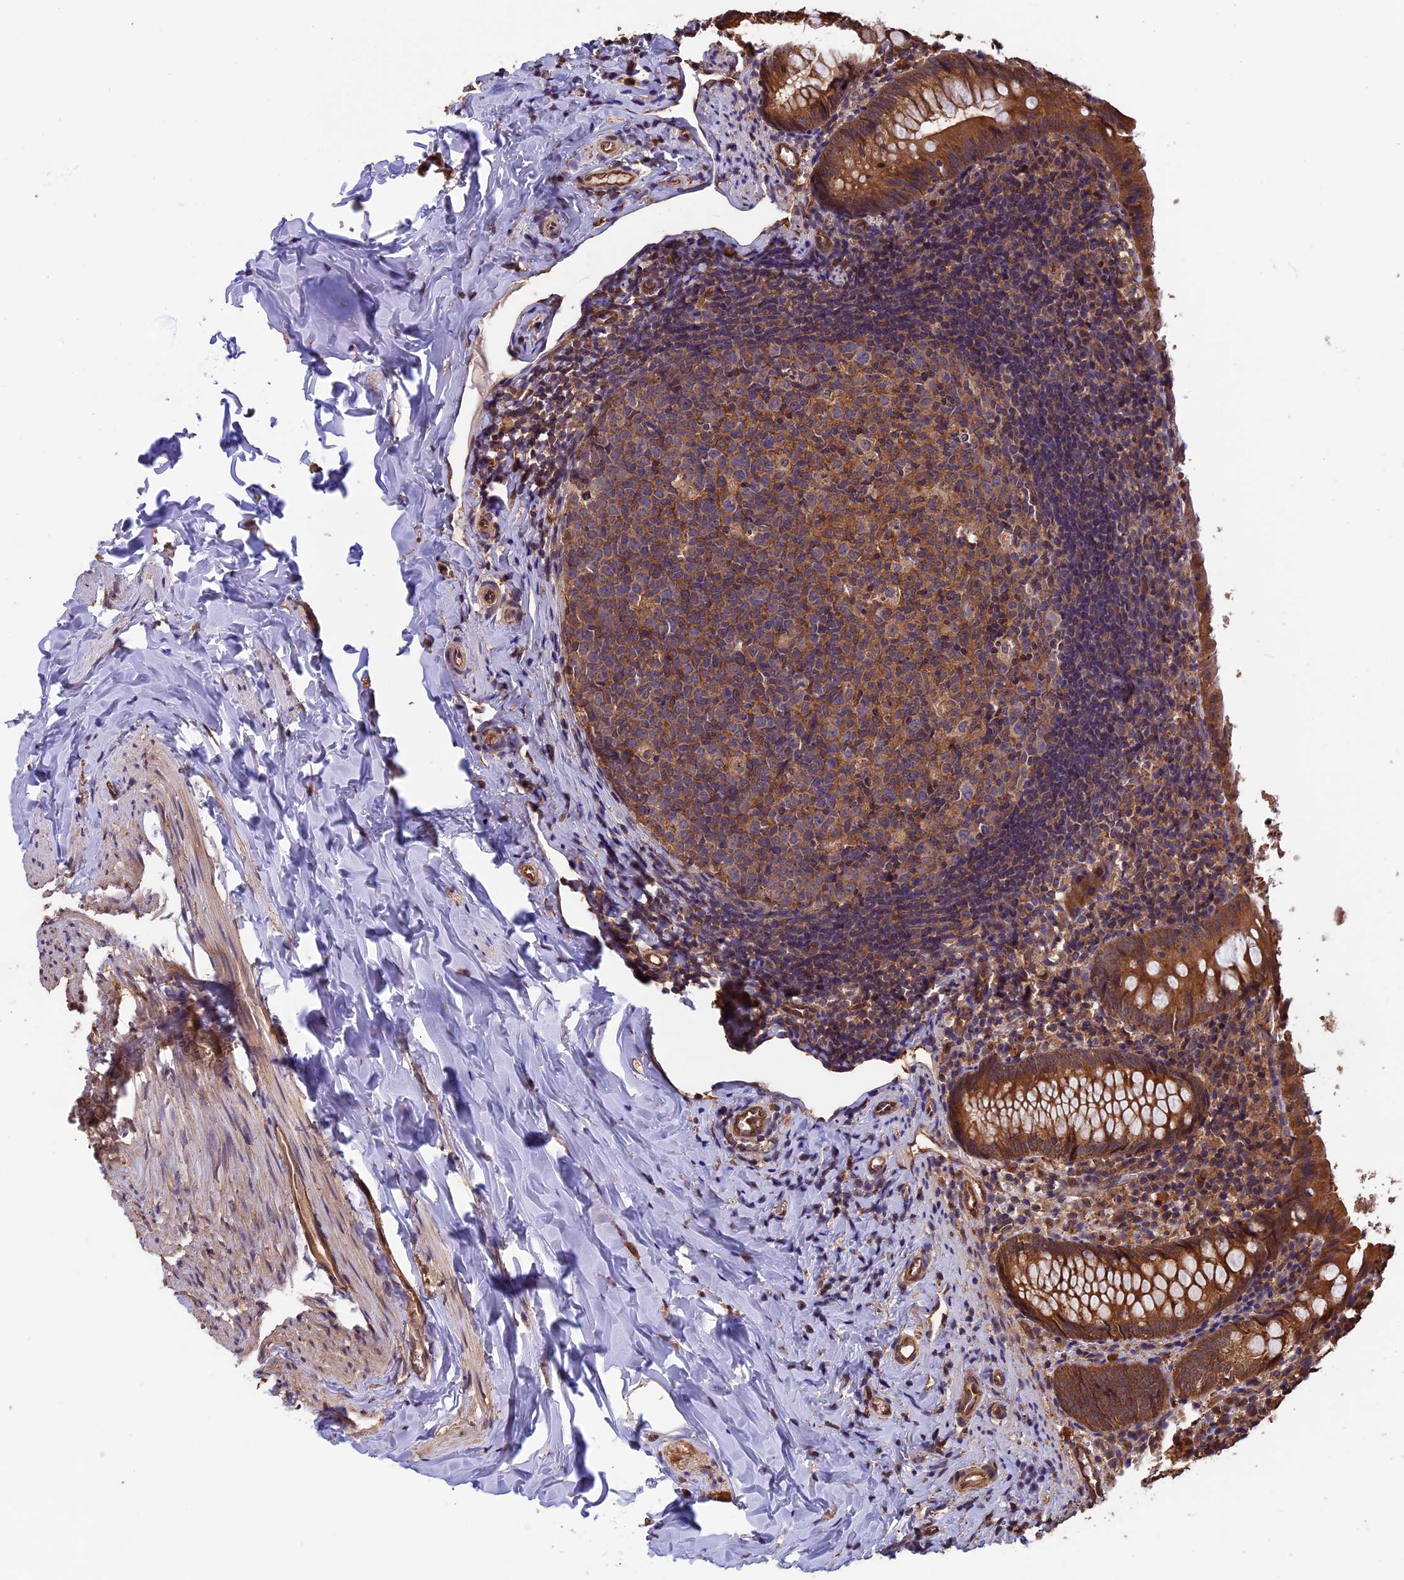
{"staining": {"intensity": "strong", "quantity": ">75%", "location": "cytoplasmic/membranous"}, "tissue": "appendix", "cell_type": "Glandular cells", "image_type": "normal", "snomed": [{"axis": "morphology", "description": "Normal tissue, NOS"}, {"axis": "topography", "description": "Appendix"}], "caption": "A high-resolution photomicrograph shows IHC staining of benign appendix, which demonstrates strong cytoplasmic/membranous staining in about >75% of glandular cells.", "gene": "CHMP2A", "patient": {"sex": "female", "age": 10}}